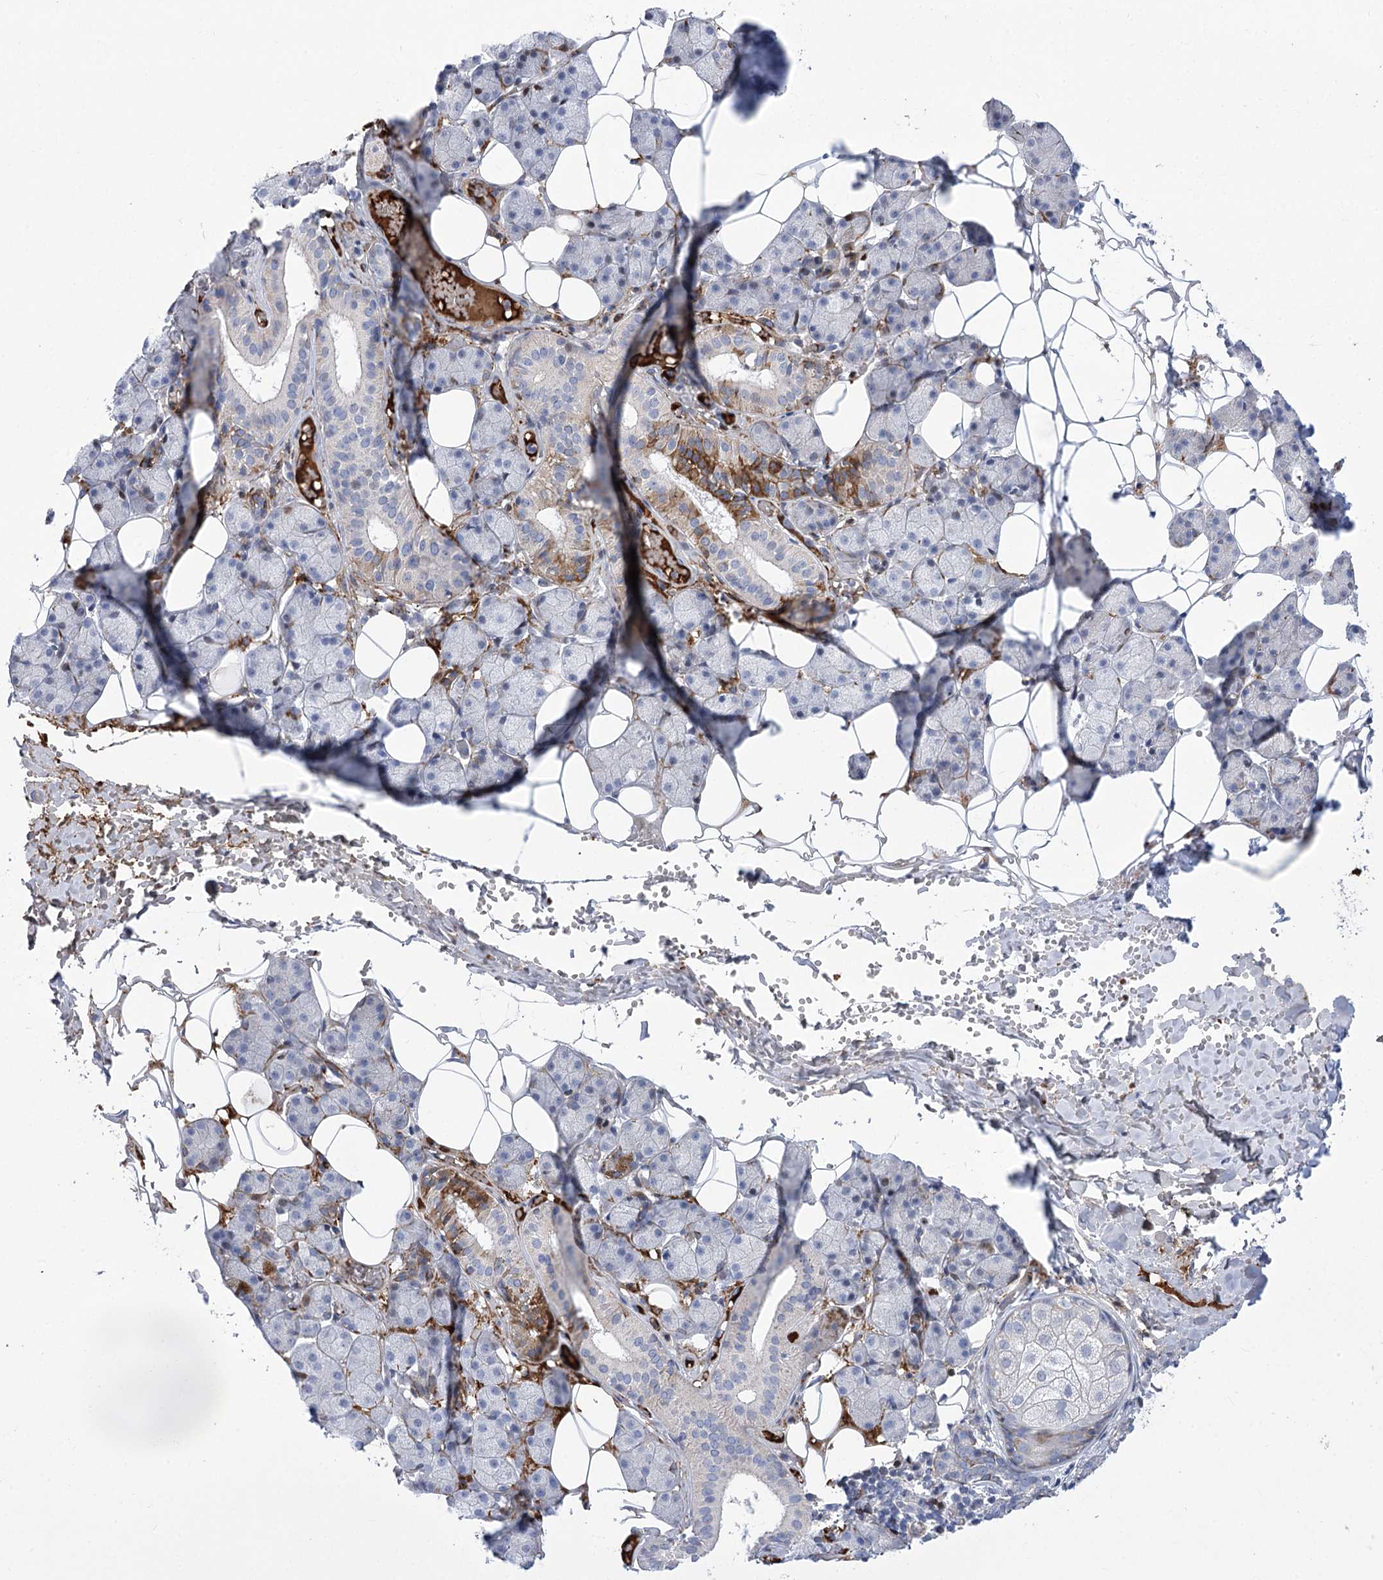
{"staining": {"intensity": "moderate", "quantity": "<25%", "location": "cytoplasmic/membranous"}, "tissue": "salivary gland", "cell_type": "Glandular cells", "image_type": "normal", "snomed": [{"axis": "morphology", "description": "Normal tissue, NOS"}, {"axis": "topography", "description": "Salivary gland"}], "caption": "Immunohistochemical staining of benign salivary gland shows moderate cytoplasmic/membranous protein staining in approximately <25% of glandular cells. (brown staining indicates protein expression, while blue staining denotes nuclei).", "gene": "ANKRD23", "patient": {"sex": "female", "age": 33}}